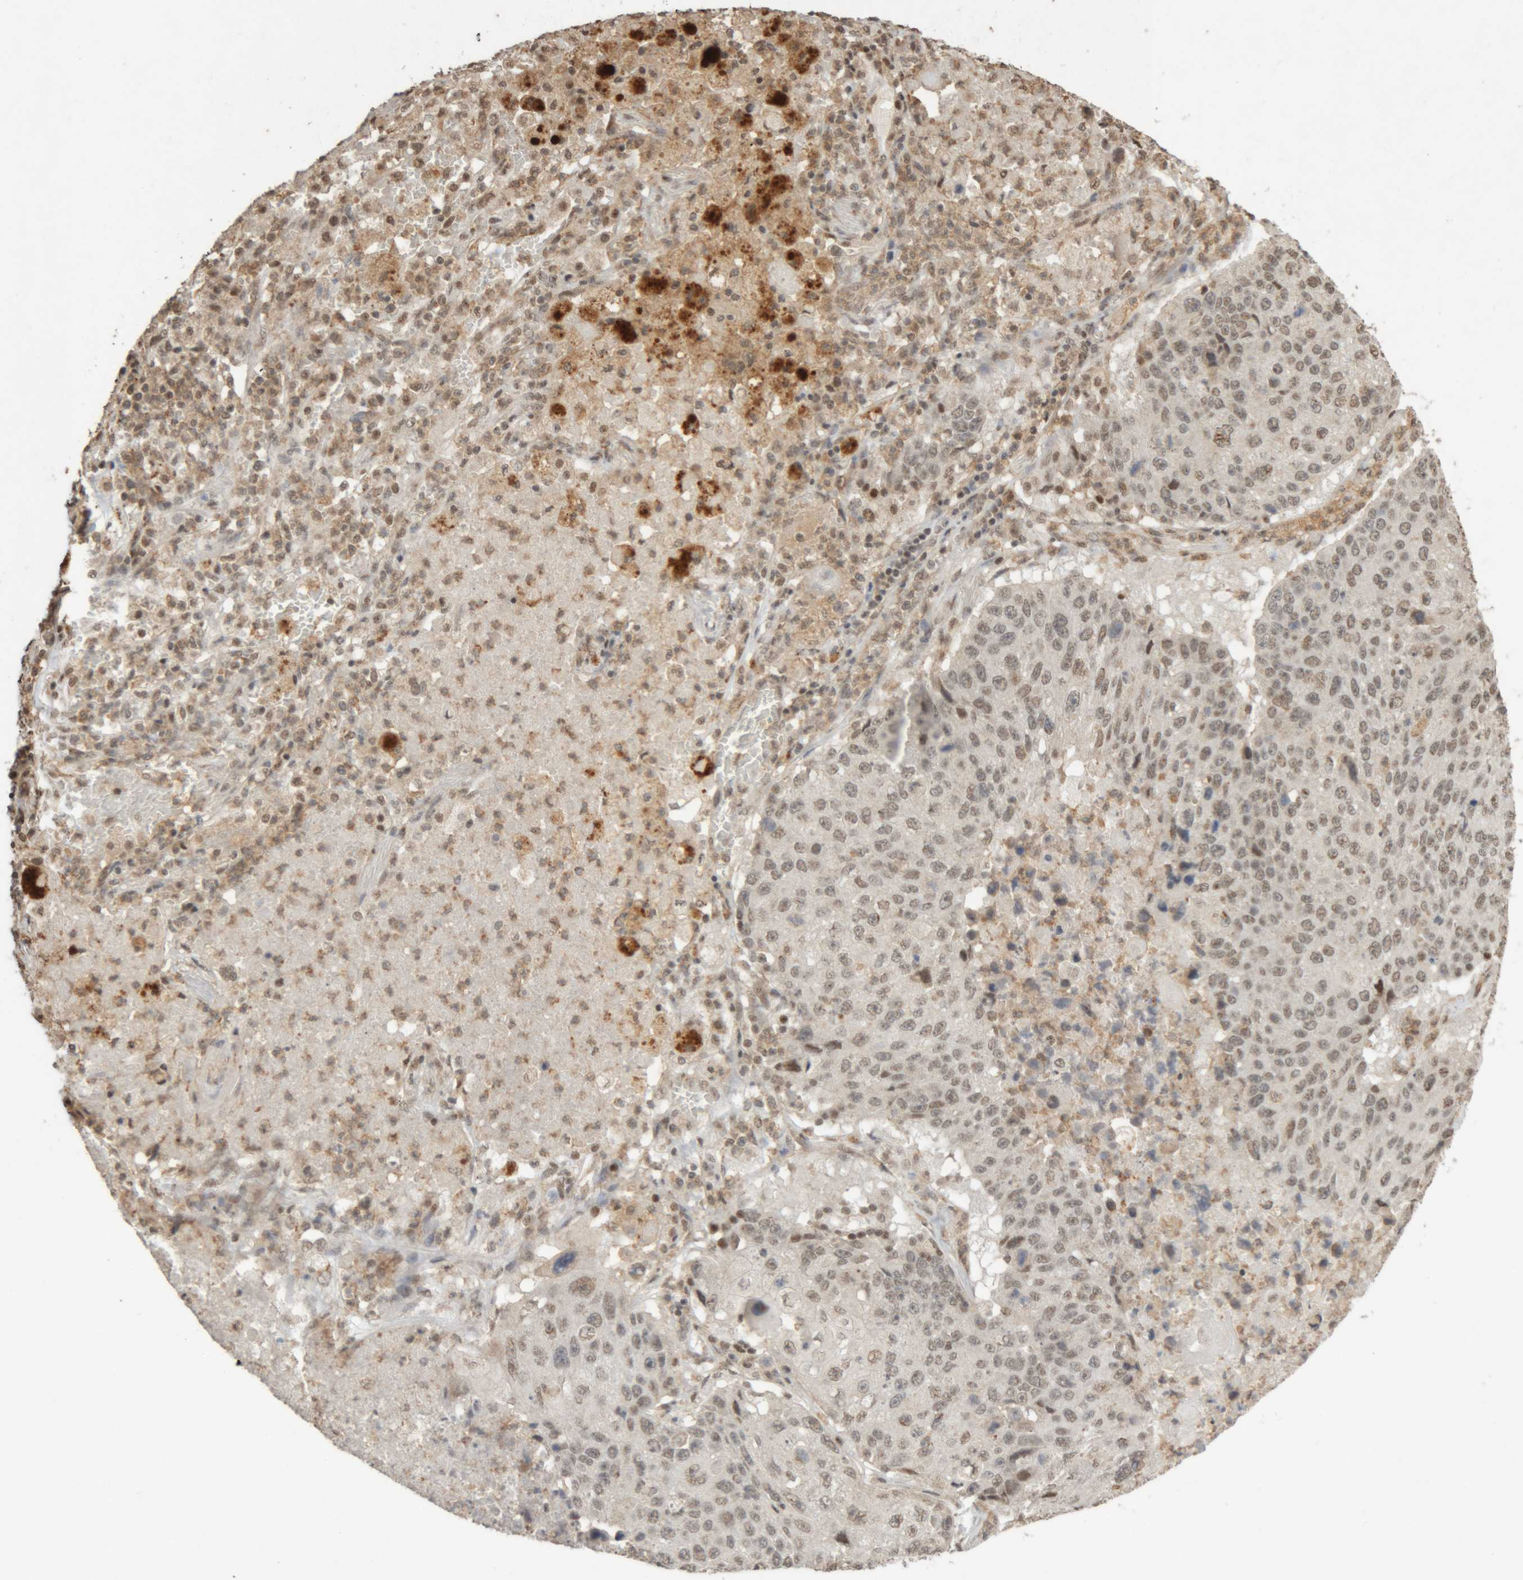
{"staining": {"intensity": "weak", "quantity": "25%-75%", "location": "nuclear"}, "tissue": "lung cancer", "cell_type": "Tumor cells", "image_type": "cancer", "snomed": [{"axis": "morphology", "description": "Squamous cell carcinoma, NOS"}, {"axis": "topography", "description": "Lung"}], "caption": "Squamous cell carcinoma (lung) stained for a protein displays weak nuclear positivity in tumor cells. (DAB (3,3'-diaminobenzidine) = brown stain, brightfield microscopy at high magnification).", "gene": "KEAP1", "patient": {"sex": "male", "age": 61}}